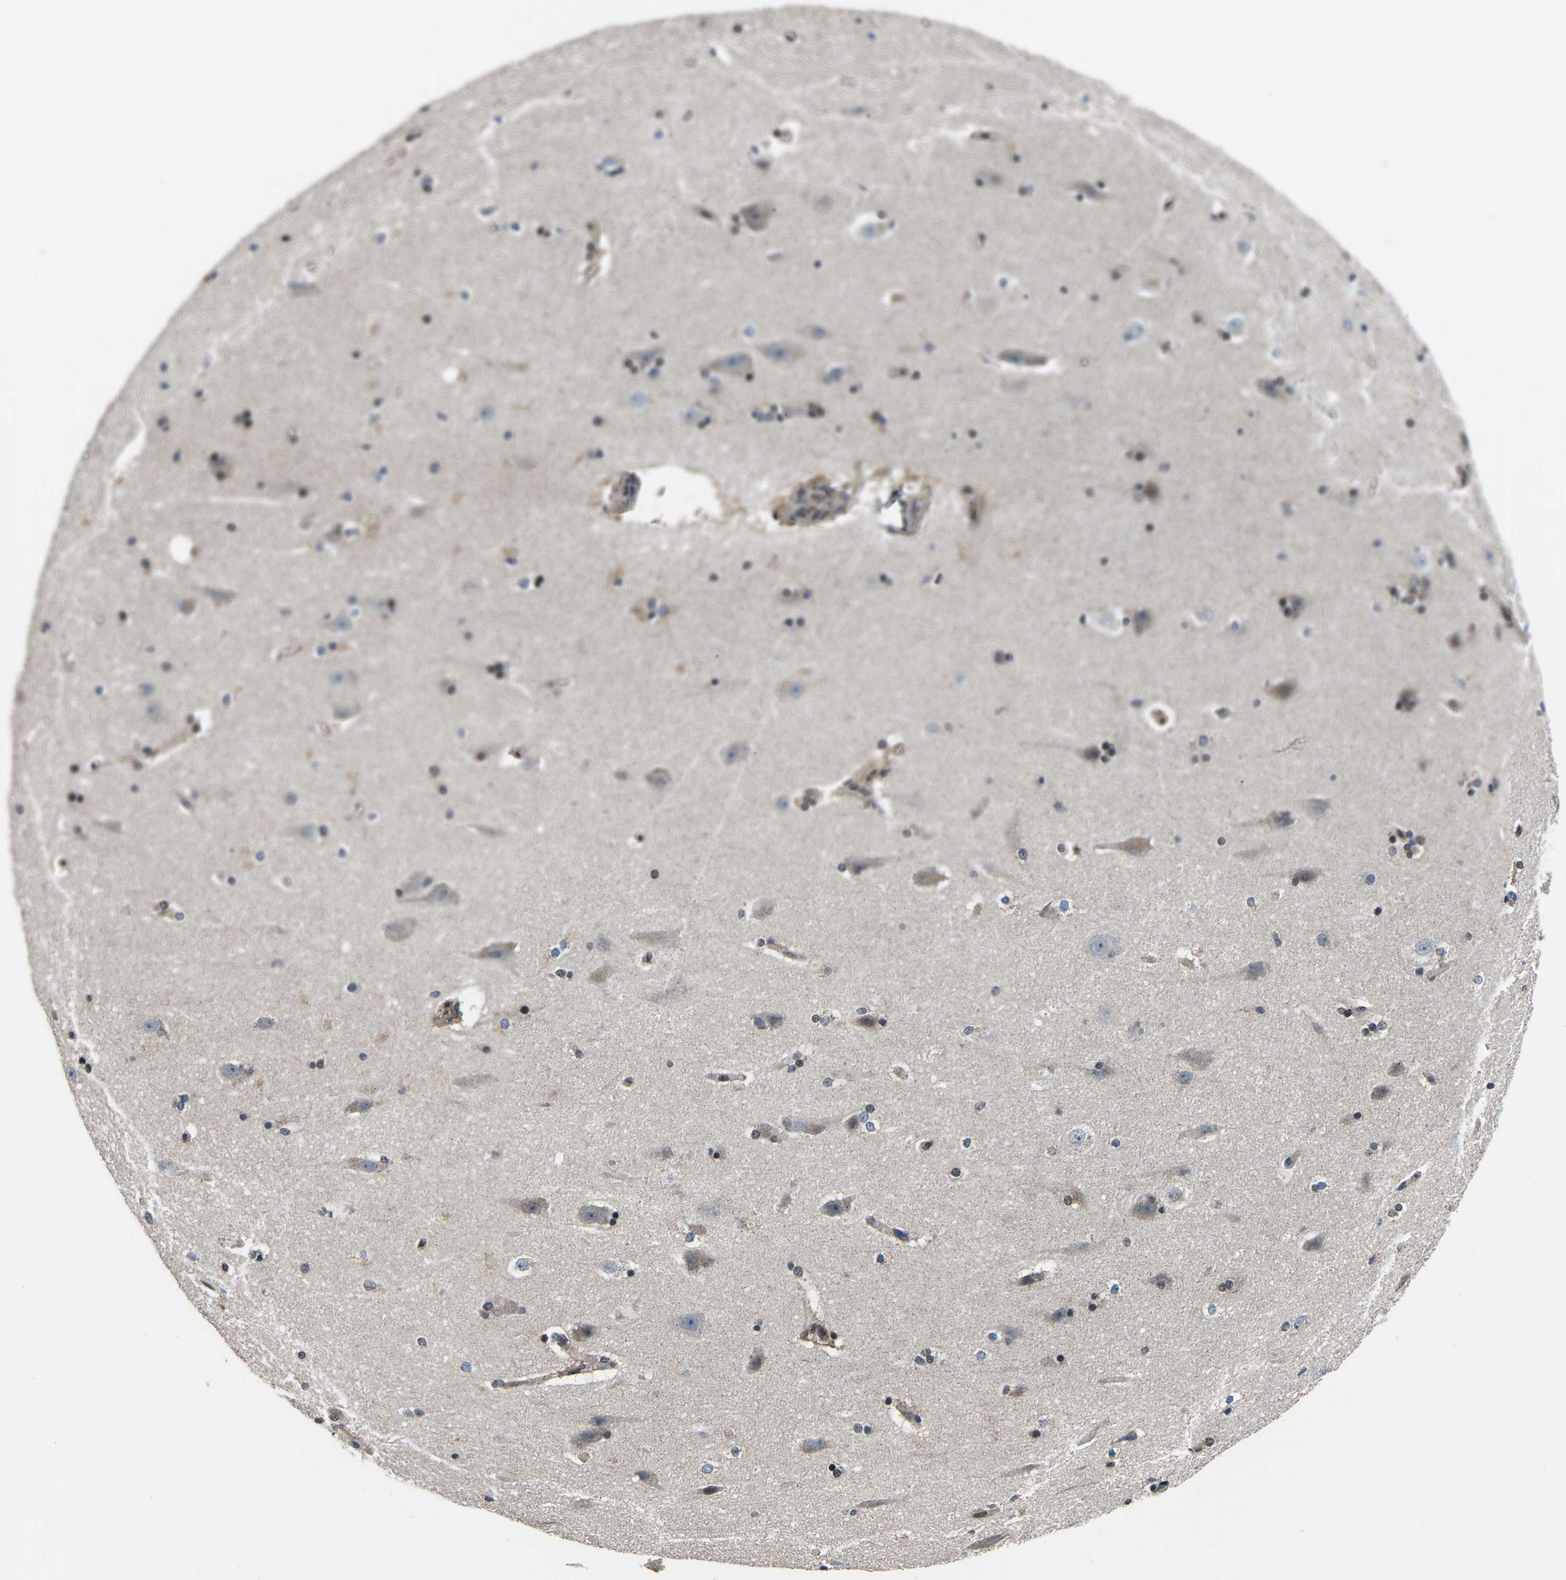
{"staining": {"intensity": "weak", "quantity": ">75%", "location": "cytoplasmic/membranous"}, "tissue": "cerebral cortex", "cell_type": "Endothelial cells", "image_type": "normal", "snomed": [{"axis": "morphology", "description": "Normal tissue, NOS"}, {"axis": "topography", "description": "Cerebral cortex"}, {"axis": "topography", "description": "Hippocampus"}], "caption": "The immunohistochemical stain shows weak cytoplasmic/membranous staining in endothelial cells of normal cerebral cortex. The protein of interest is shown in brown color, while the nuclei are stained blue.", "gene": "DFFA", "patient": {"sex": "female", "age": 19}}